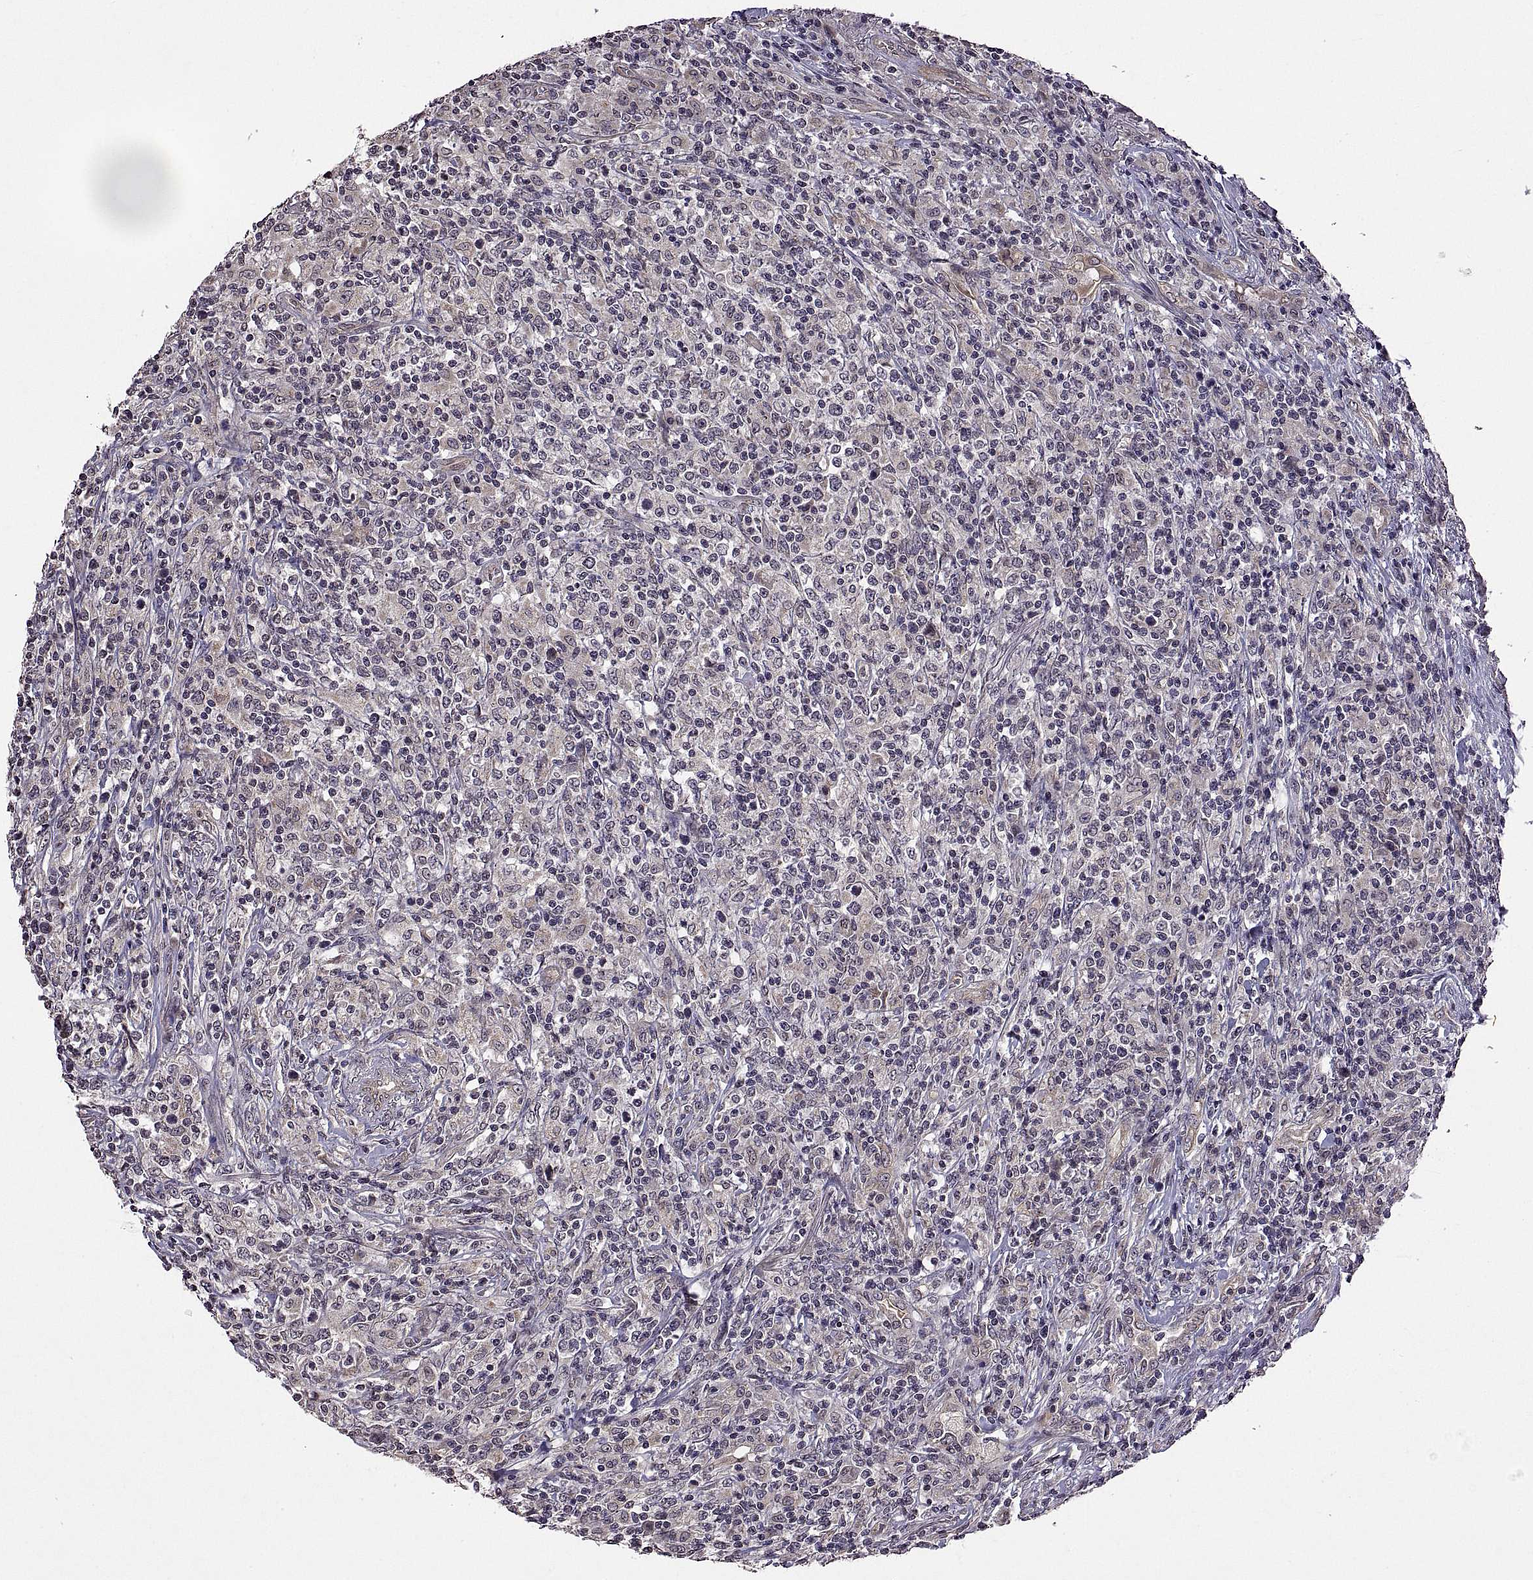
{"staining": {"intensity": "negative", "quantity": "none", "location": "none"}, "tissue": "lymphoma", "cell_type": "Tumor cells", "image_type": "cancer", "snomed": [{"axis": "morphology", "description": "Malignant lymphoma, non-Hodgkin's type, High grade"}, {"axis": "topography", "description": "Lung"}], "caption": "An immunohistochemistry micrograph of high-grade malignant lymphoma, non-Hodgkin's type is shown. There is no staining in tumor cells of high-grade malignant lymphoma, non-Hodgkin's type. (IHC, brightfield microscopy, high magnification).", "gene": "LAMA1", "patient": {"sex": "male", "age": 79}}